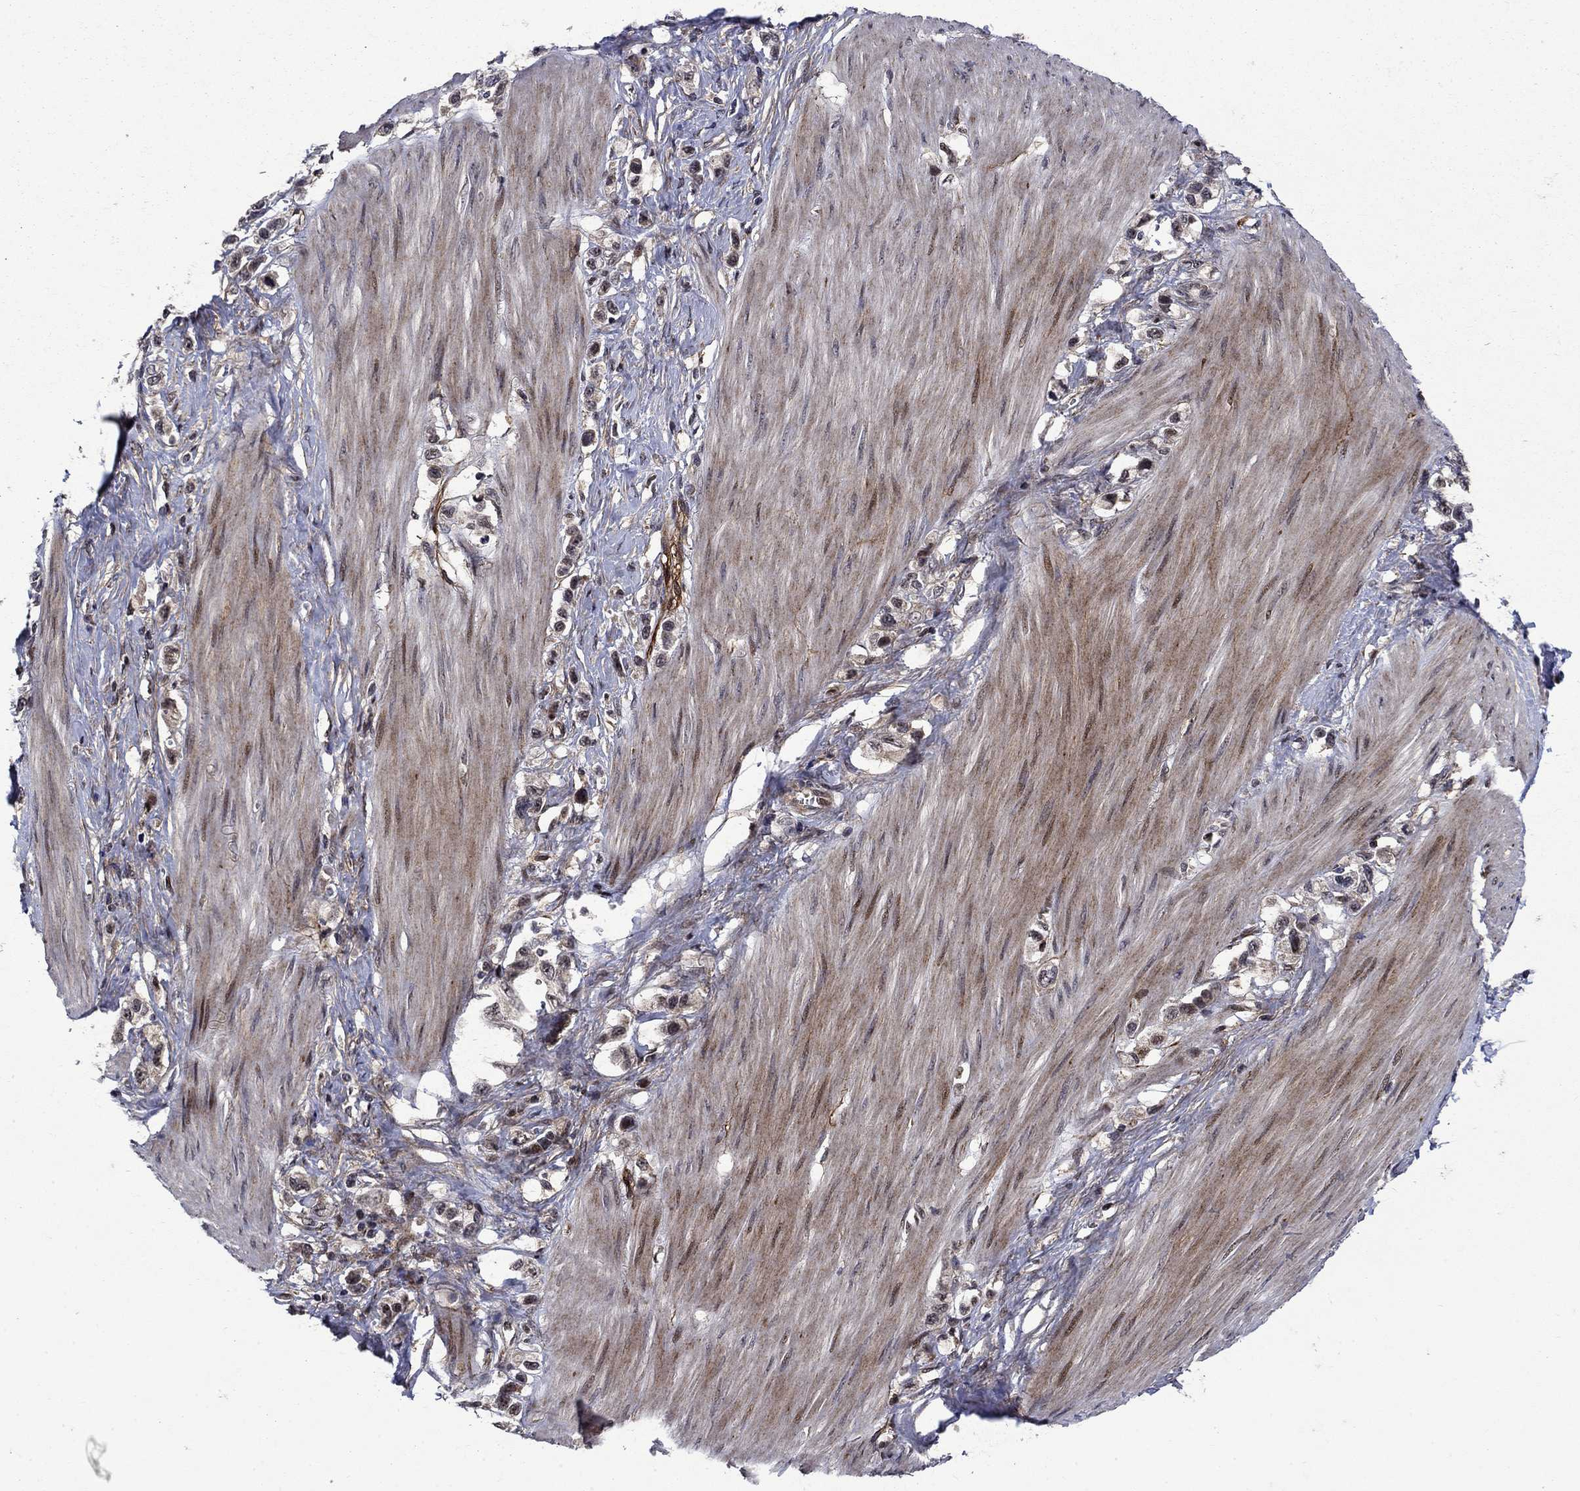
{"staining": {"intensity": "weak", "quantity": "<25%", "location": "nuclear"}, "tissue": "stomach cancer", "cell_type": "Tumor cells", "image_type": "cancer", "snomed": [{"axis": "morphology", "description": "Normal tissue, NOS"}, {"axis": "morphology", "description": "Adenocarcinoma, NOS"}, {"axis": "morphology", "description": "Adenocarcinoma, High grade"}, {"axis": "topography", "description": "Stomach, upper"}, {"axis": "topography", "description": "Stomach"}], "caption": "Histopathology image shows no protein positivity in tumor cells of stomach adenocarcinoma (high-grade) tissue. (DAB immunohistochemistry, high magnification).", "gene": "AGTPBP1", "patient": {"sex": "female", "age": 65}}